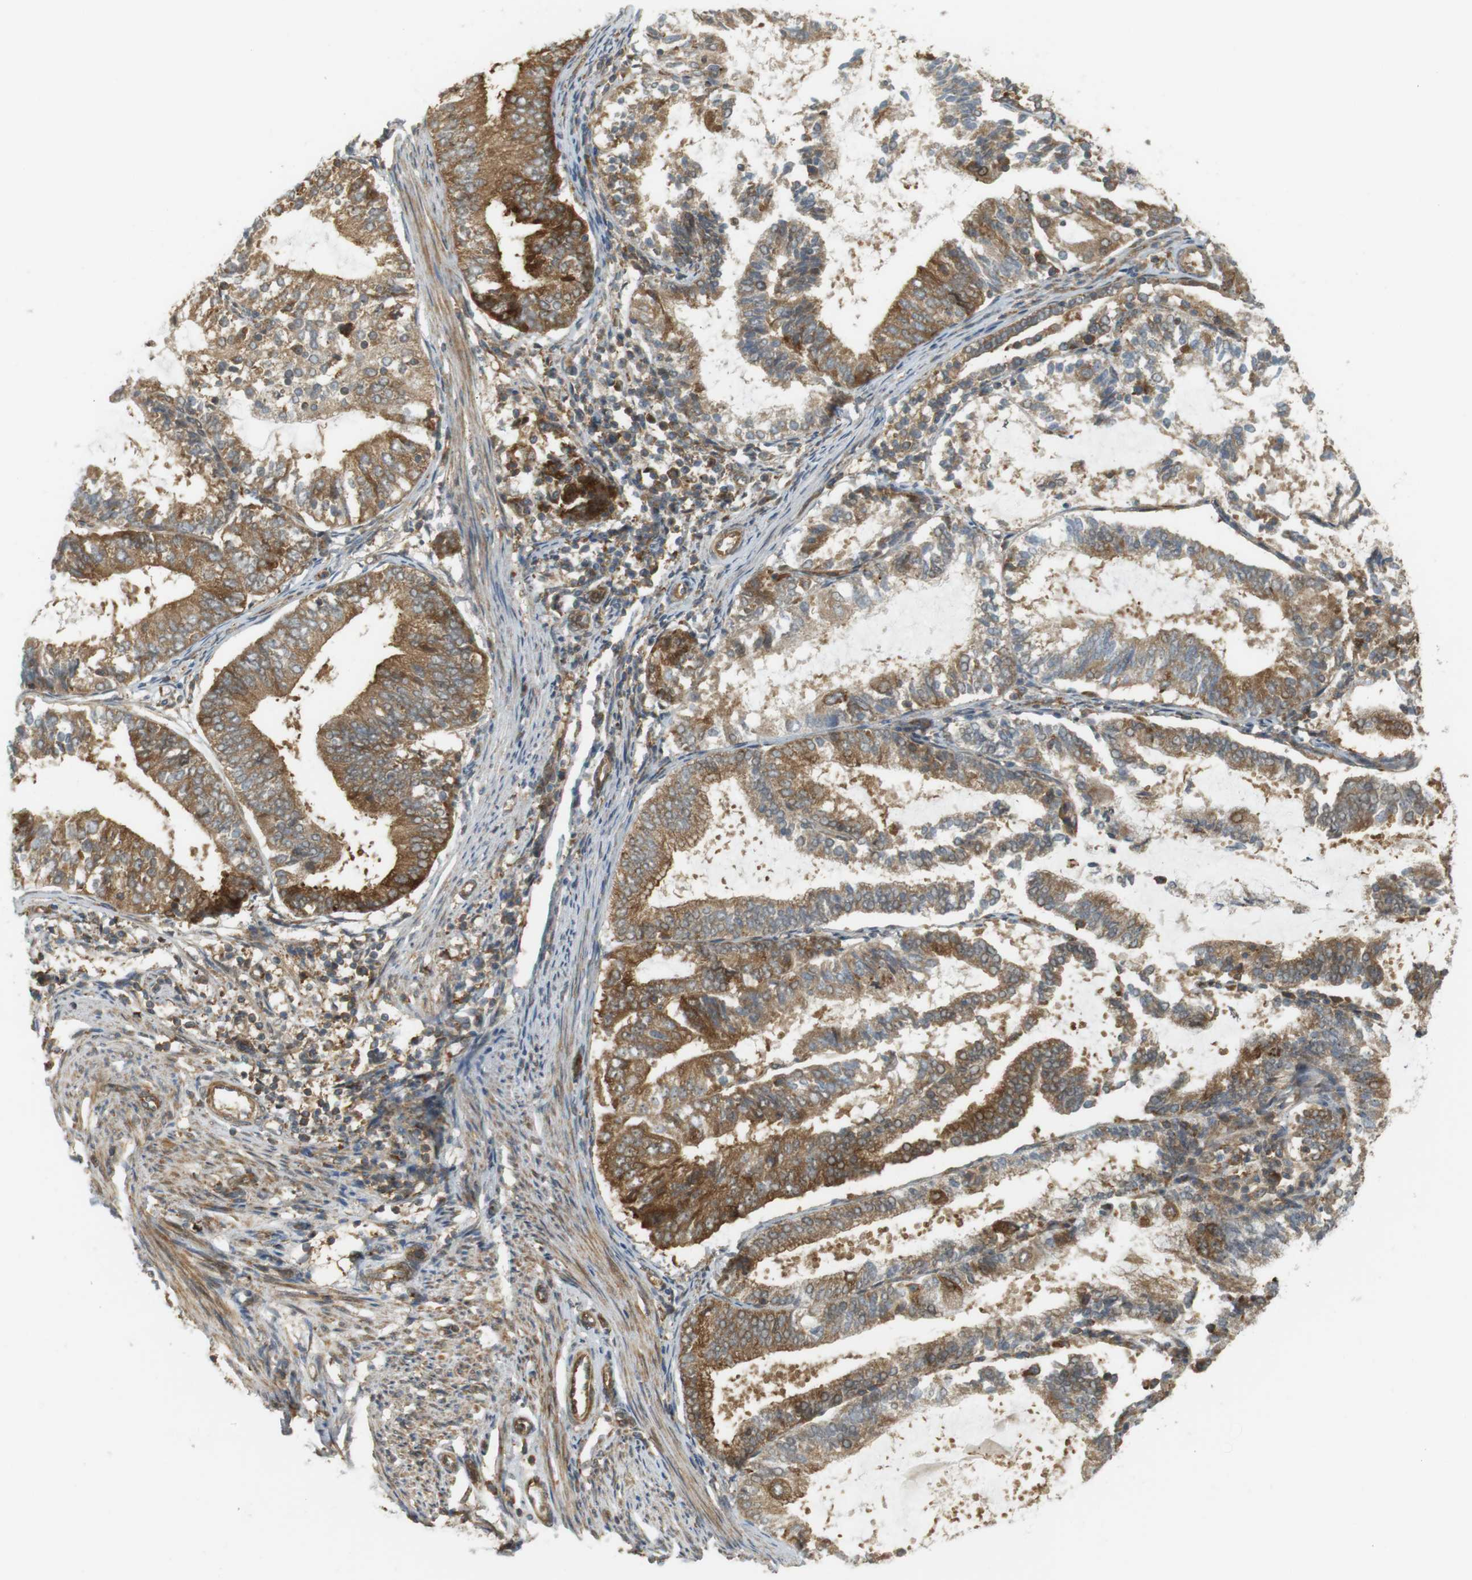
{"staining": {"intensity": "moderate", "quantity": ">75%", "location": "cytoplasmic/membranous"}, "tissue": "endometrial cancer", "cell_type": "Tumor cells", "image_type": "cancer", "snomed": [{"axis": "morphology", "description": "Adenocarcinoma, NOS"}, {"axis": "topography", "description": "Endometrium"}], "caption": "High-magnification brightfield microscopy of endometrial cancer (adenocarcinoma) stained with DAB (brown) and counterstained with hematoxylin (blue). tumor cells exhibit moderate cytoplasmic/membranous staining is present in about>75% of cells. Using DAB (brown) and hematoxylin (blue) stains, captured at high magnification using brightfield microscopy.", "gene": "PA2G4", "patient": {"sex": "female", "age": 81}}